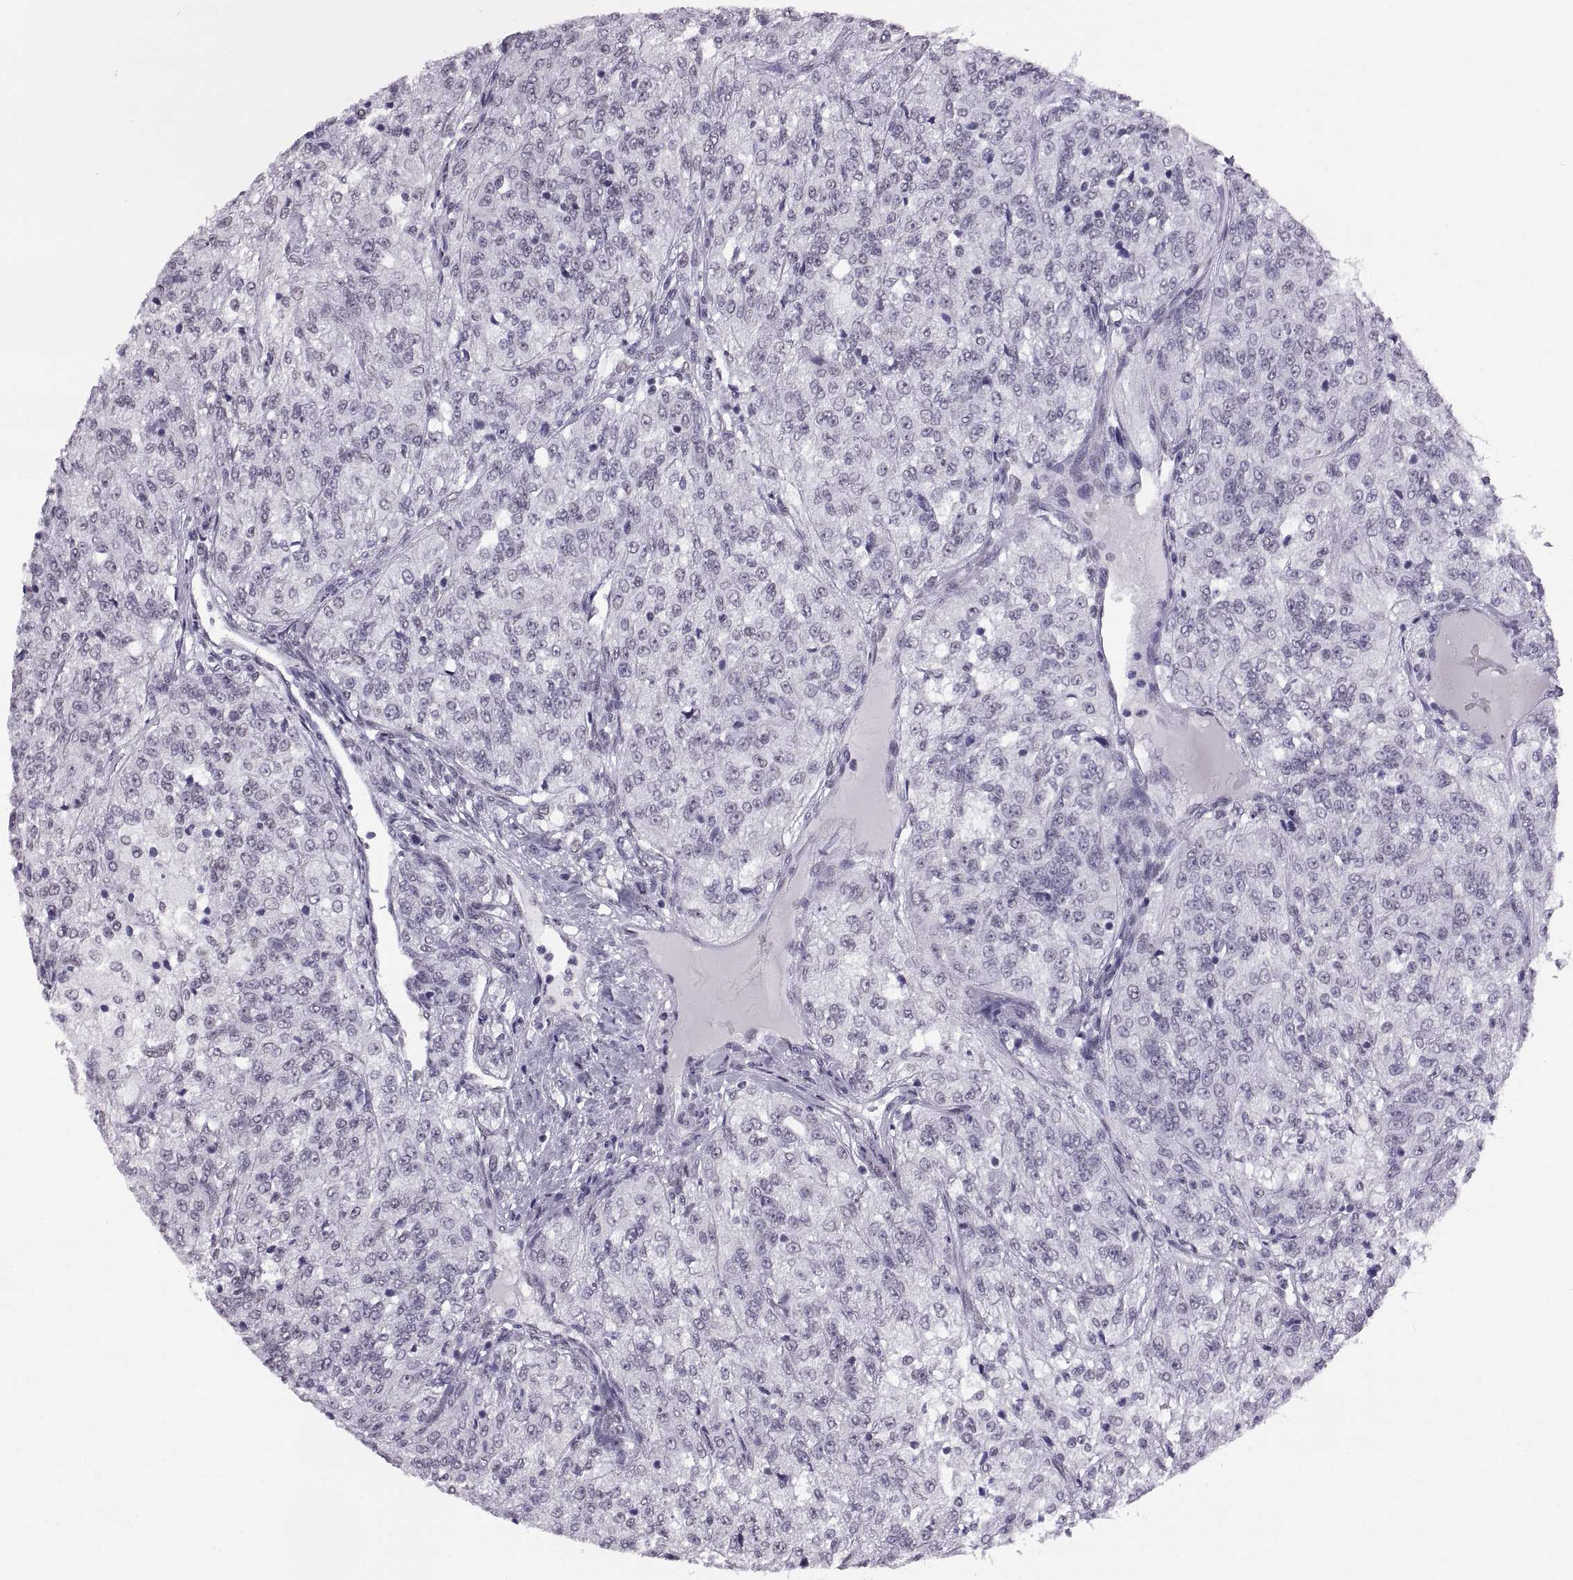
{"staining": {"intensity": "negative", "quantity": "none", "location": "none"}, "tissue": "renal cancer", "cell_type": "Tumor cells", "image_type": "cancer", "snomed": [{"axis": "morphology", "description": "Adenocarcinoma, NOS"}, {"axis": "topography", "description": "Kidney"}], "caption": "Immunohistochemistry of renal adenocarcinoma shows no expression in tumor cells. (Immunohistochemistry (ihc), brightfield microscopy, high magnification).", "gene": "CARTPT", "patient": {"sex": "female", "age": 63}}